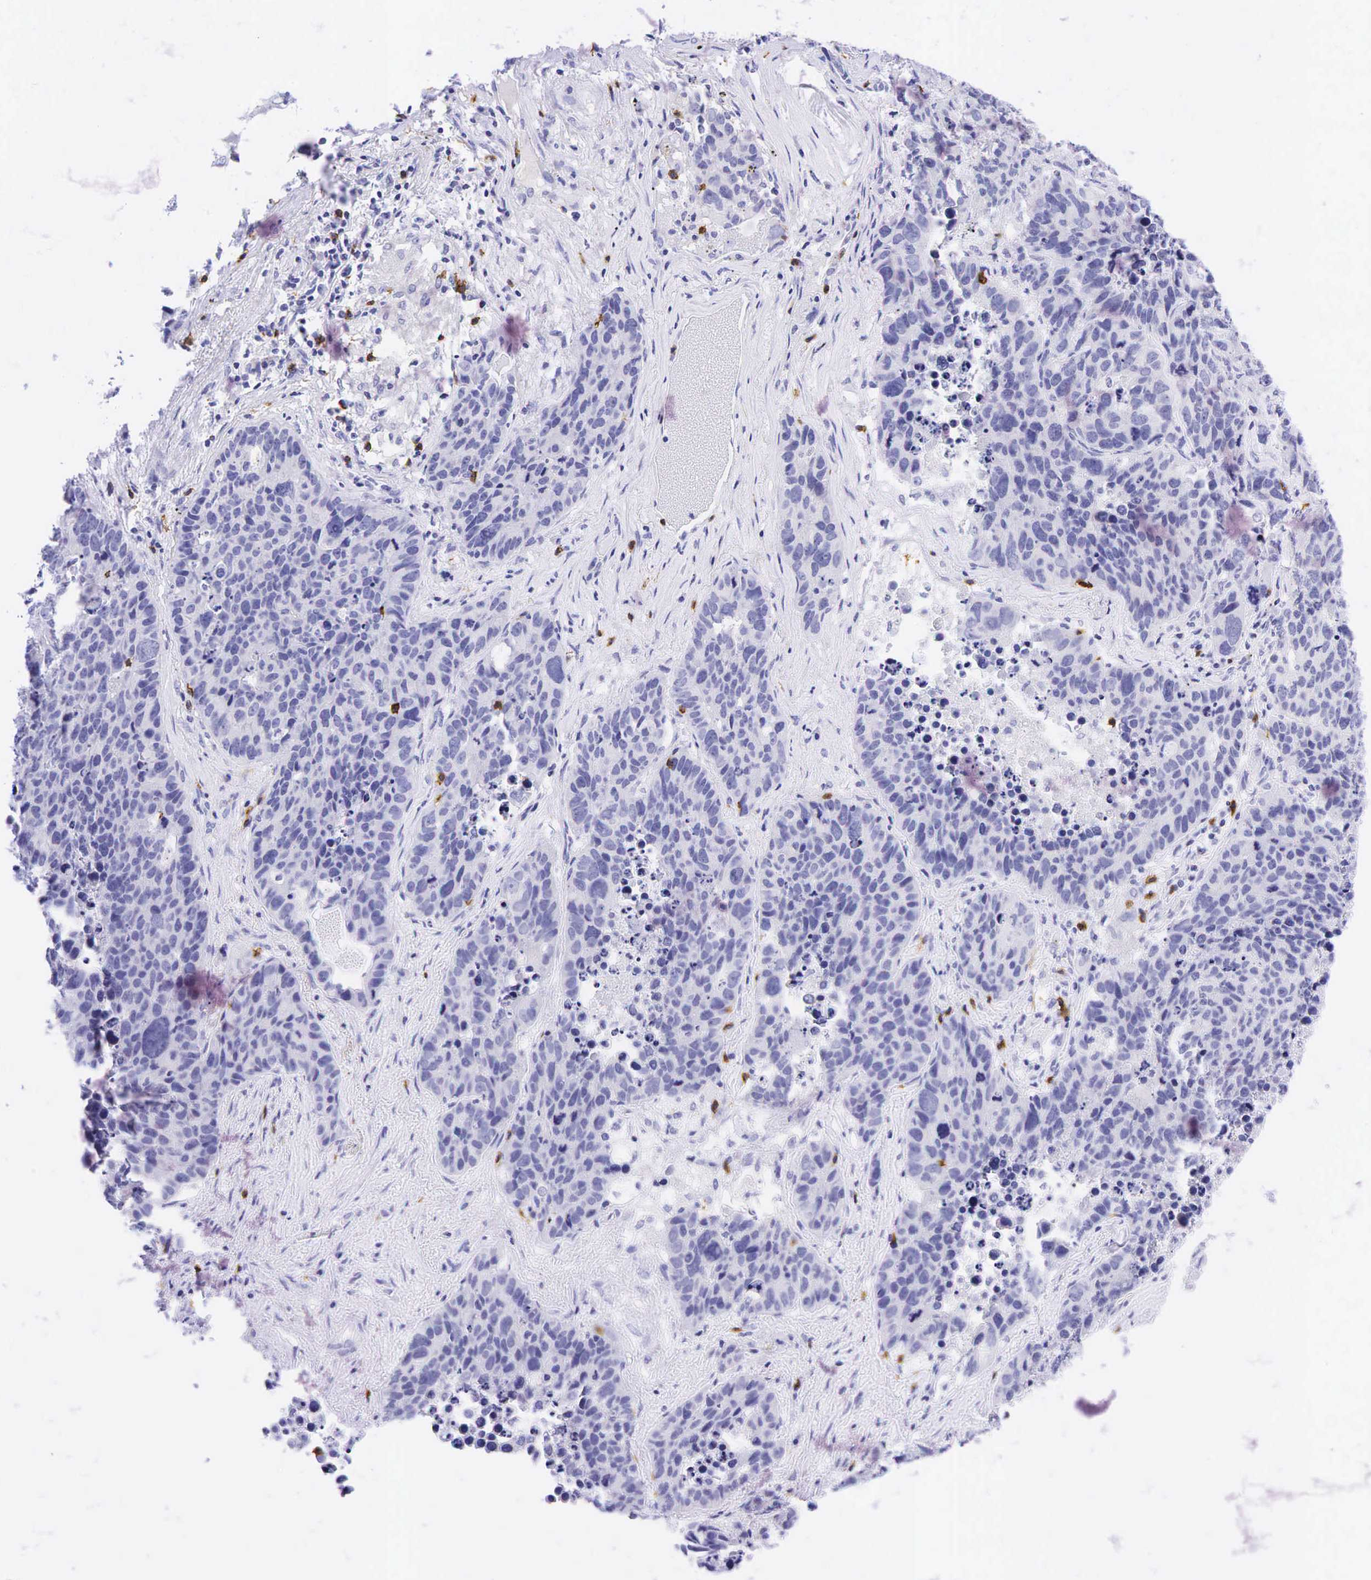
{"staining": {"intensity": "negative", "quantity": "none", "location": "none"}, "tissue": "lung cancer", "cell_type": "Tumor cells", "image_type": "cancer", "snomed": [{"axis": "morphology", "description": "Carcinoid, malignant, NOS"}, {"axis": "topography", "description": "Lung"}], "caption": "High magnification brightfield microscopy of lung cancer (malignant carcinoid) stained with DAB (brown) and counterstained with hematoxylin (blue): tumor cells show no significant expression.", "gene": "CD8A", "patient": {"sex": "male", "age": 60}}